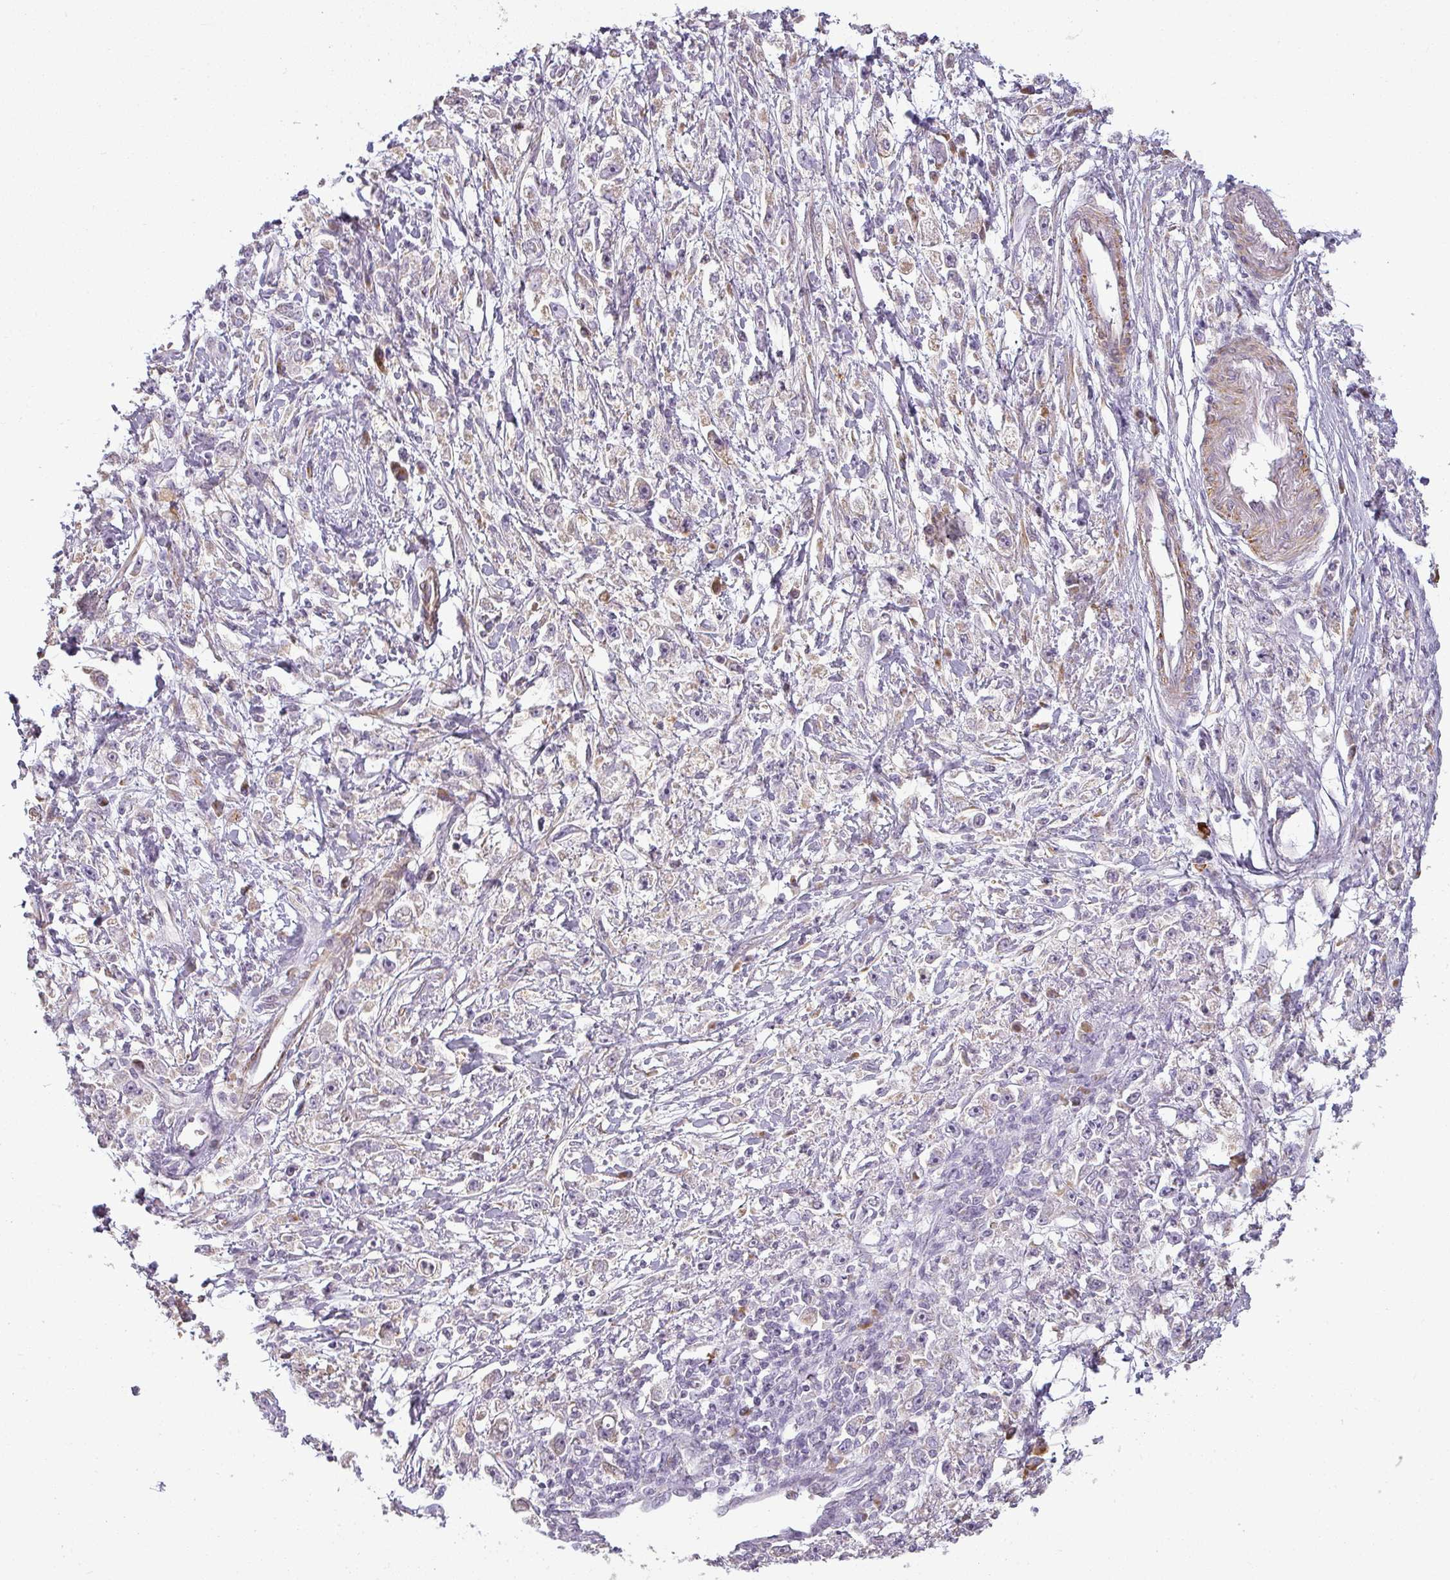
{"staining": {"intensity": "negative", "quantity": "none", "location": "none"}, "tissue": "stomach cancer", "cell_type": "Tumor cells", "image_type": "cancer", "snomed": [{"axis": "morphology", "description": "Adenocarcinoma, NOS"}, {"axis": "topography", "description": "Stomach"}], "caption": "Stomach cancer stained for a protein using IHC exhibits no expression tumor cells.", "gene": "CCDC144A", "patient": {"sex": "female", "age": 59}}